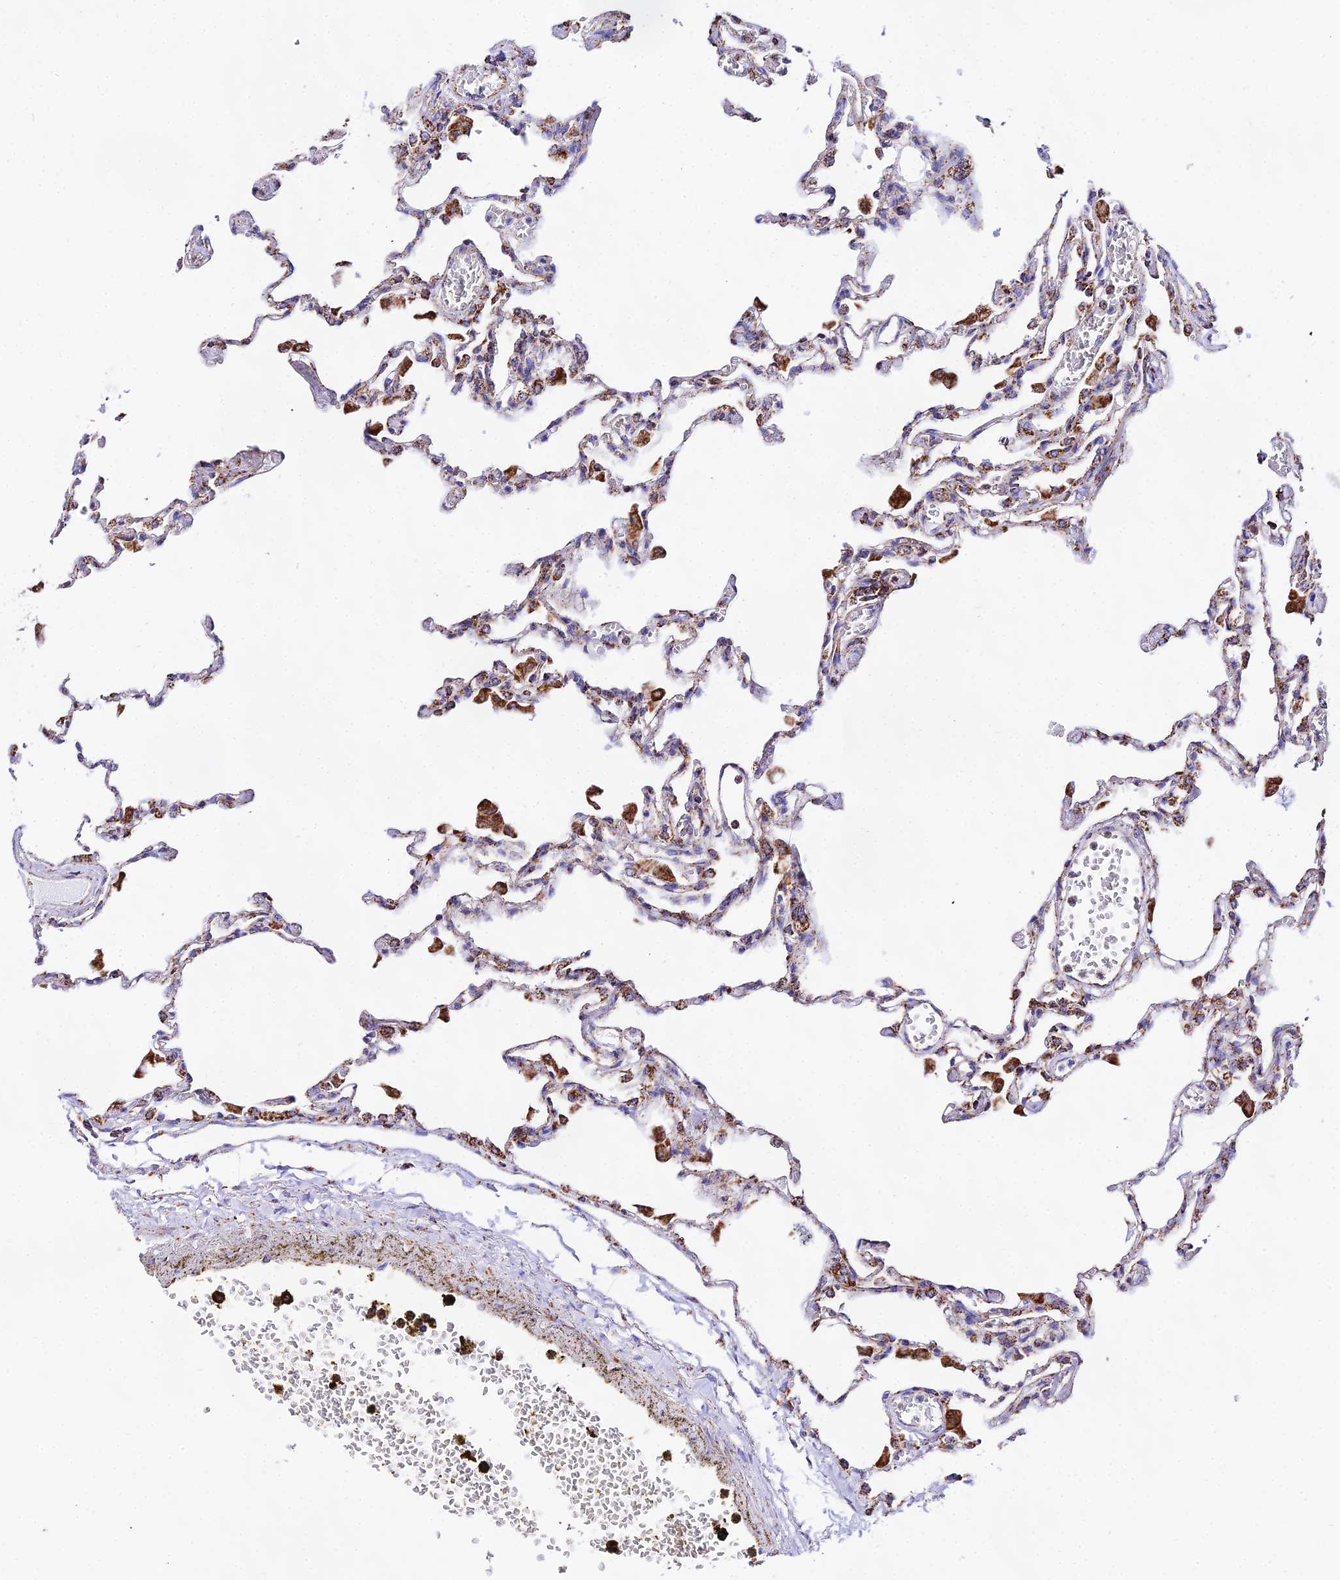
{"staining": {"intensity": "moderate", "quantity": "25%-75%", "location": "cytoplasmic/membranous"}, "tissue": "lung", "cell_type": "Alveolar cells", "image_type": "normal", "snomed": [{"axis": "morphology", "description": "Normal tissue, NOS"}, {"axis": "topography", "description": "Bronchus"}, {"axis": "topography", "description": "Lung"}], "caption": "Moderate cytoplasmic/membranous positivity is seen in about 25%-75% of alveolar cells in unremarkable lung. (IHC, brightfield microscopy, high magnification).", "gene": "ATP5PD", "patient": {"sex": "female", "age": 49}}